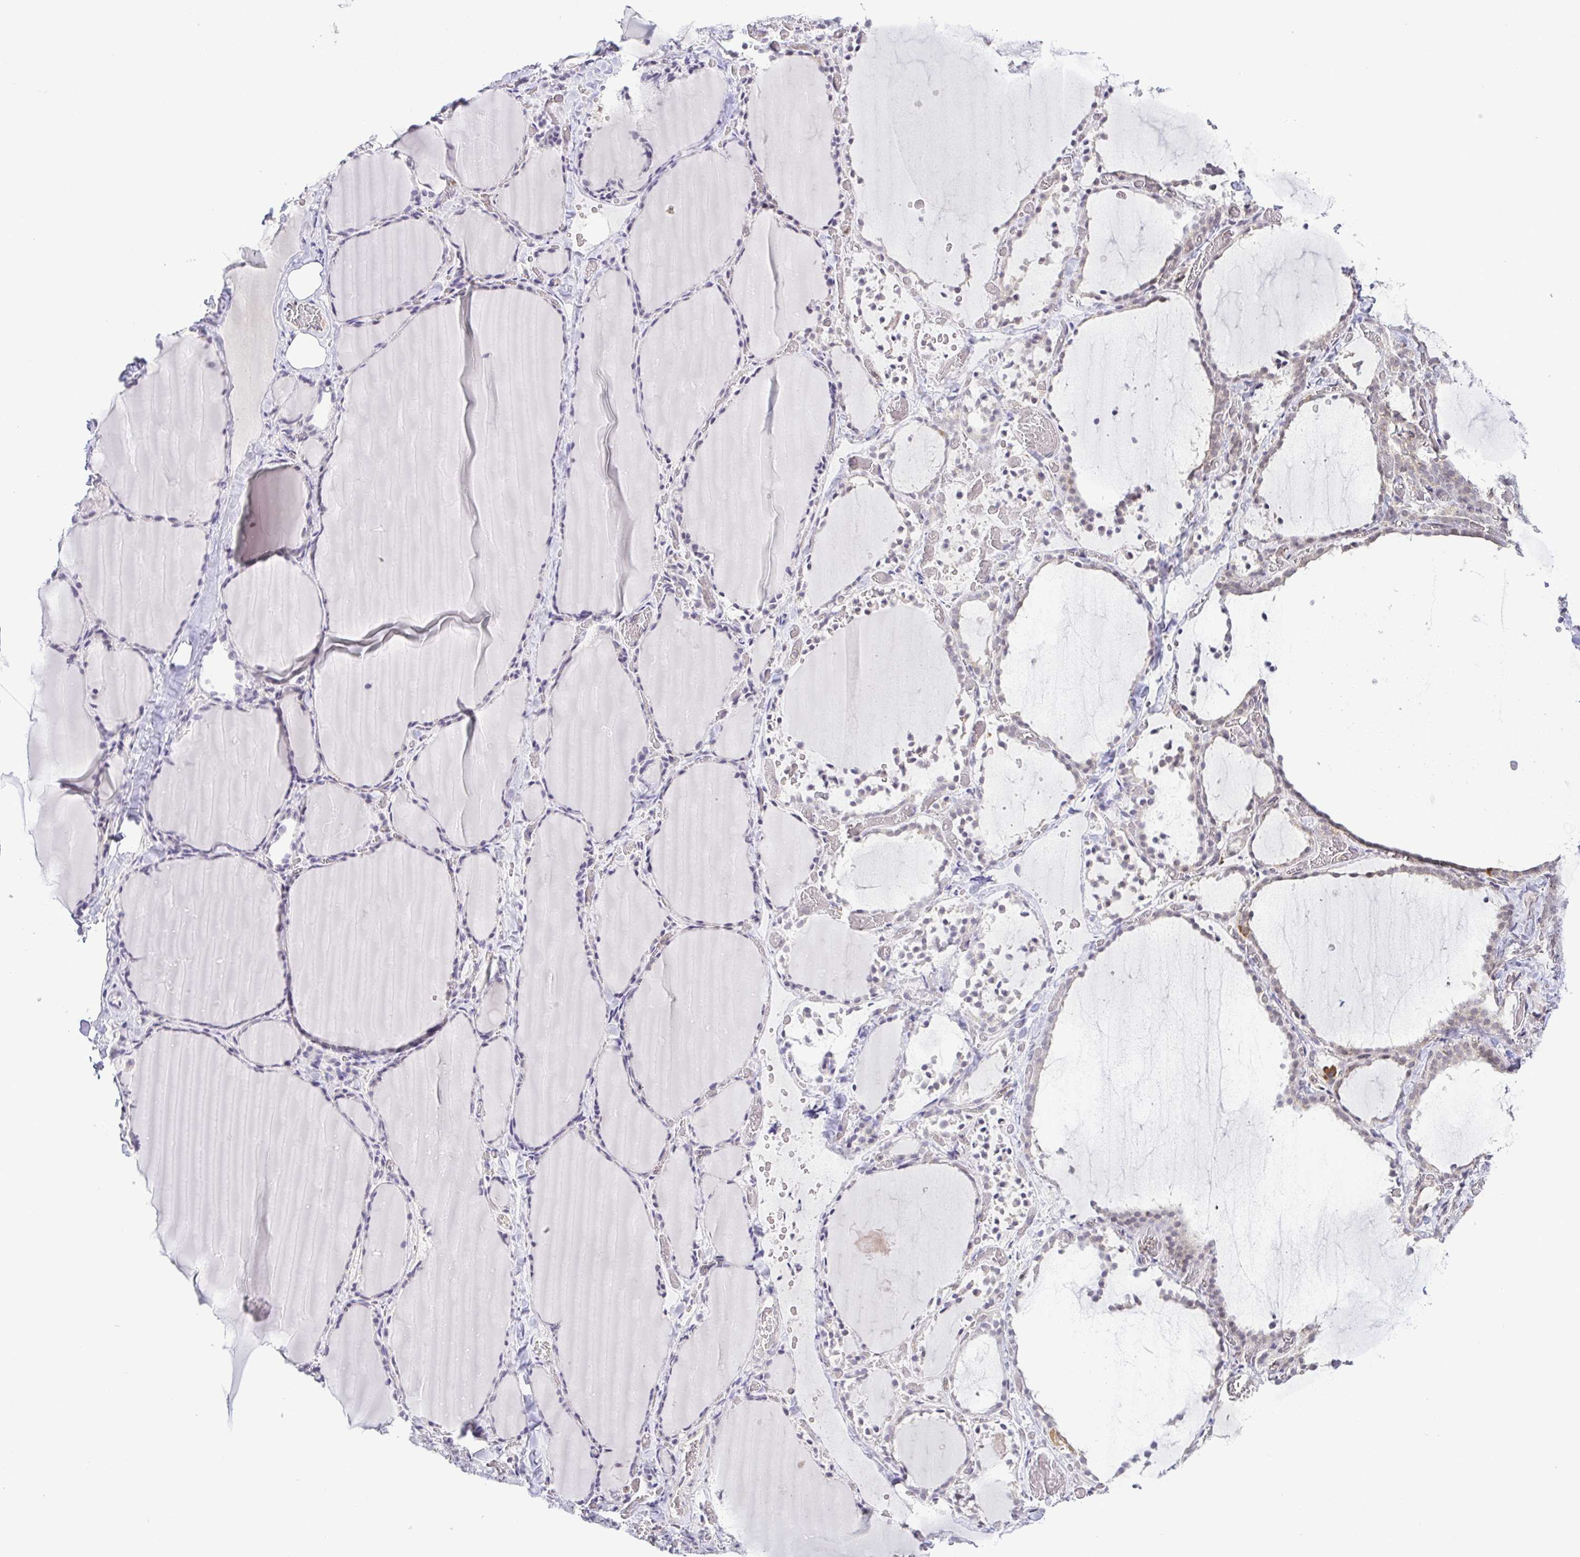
{"staining": {"intensity": "weak", "quantity": "25%-75%", "location": "cytoplasmic/membranous,nuclear"}, "tissue": "thyroid gland", "cell_type": "Glandular cells", "image_type": "normal", "snomed": [{"axis": "morphology", "description": "Normal tissue, NOS"}, {"axis": "topography", "description": "Thyroid gland"}], "caption": "High-power microscopy captured an immunohistochemistry (IHC) image of unremarkable thyroid gland, revealing weak cytoplasmic/membranous,nuclear staining in about 25%-75% of glandular cells. (DAB = brown stain, brightfield microscopy at high magnification).", "gene": "RSL24D1", "patient": {"sex": "female", "age": 22}}